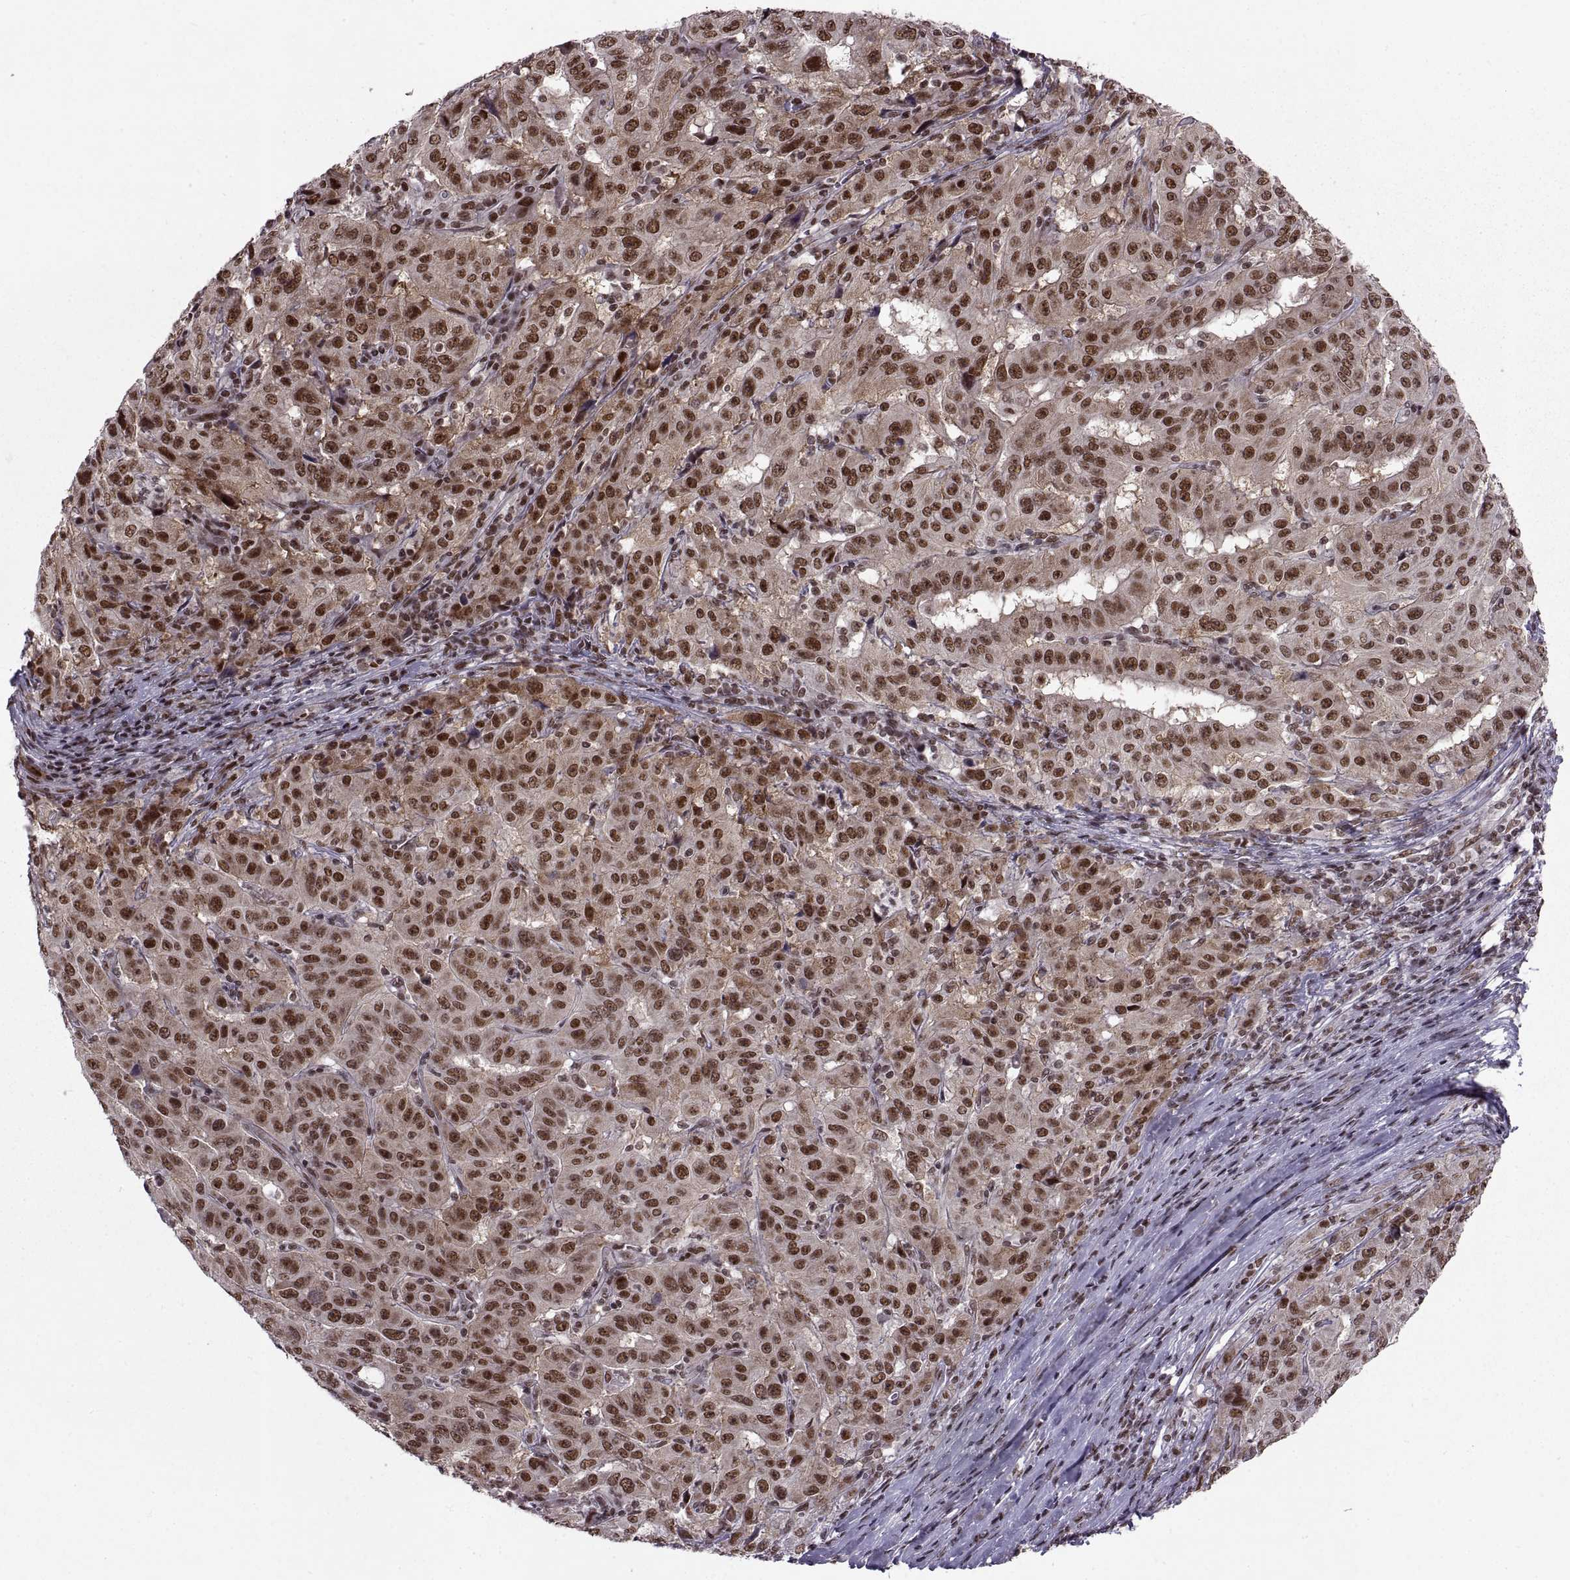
{"staining": {"intensity": "moderate", "quantity": ">75%", "location": "nuclear"}, "tissue": "pancreatic cancer", "cell_type": "Tumor cells", "image_type": "cancer", "snomed": [{"axis": "morphology", "description": "Adenocarcinoma, NOS"}, {"axis": "topography", "description": "Pancreas"}], "caption": "Immunohistochemical staining of human pancreatic cancer (adenocarcinoma) shows medium levels of moderate nuclear protein staining in about >75% of tumor cells.", "gene": "MT1E", "patient": {"sex": "male", "age": 63}}